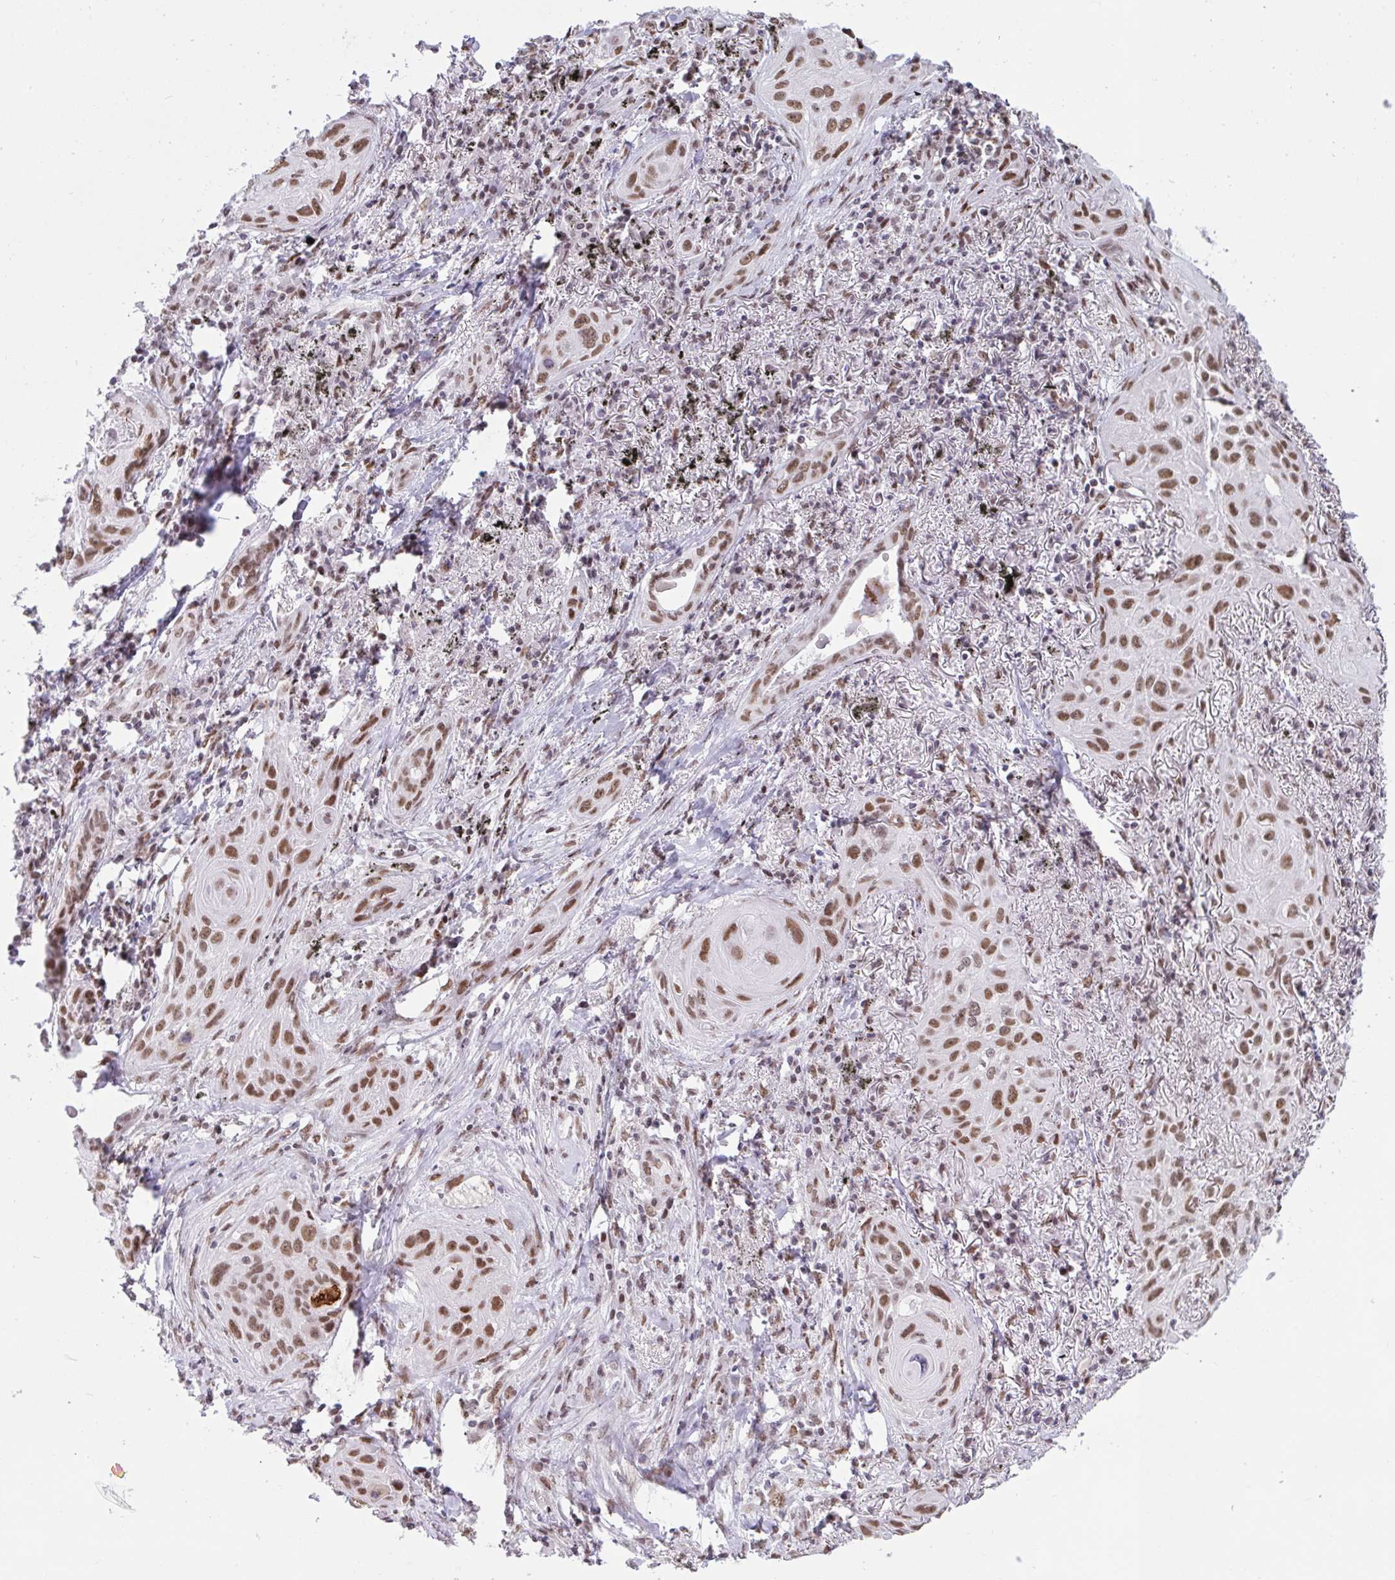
{"staining": {"intensity": "moderate", "quantity": ">75%", "location": "nuclear"}, "tissue": "lung cancer", "cell_type": "Tumor cells", "image_type": "cancer", "snomed": [{"axis": "morphology", "description": "Squamous cell carcinoma, NOS"}, {"axis": "topography", "description": "Lung"}], "caption": "DAB immunohistochemical staining of lung cancer demonstrates moderate nuclear protein positivity in about >75% of tumor cells.", "gene": "CBFA2T2", "patient": {"sex": "male", "age": 79}}